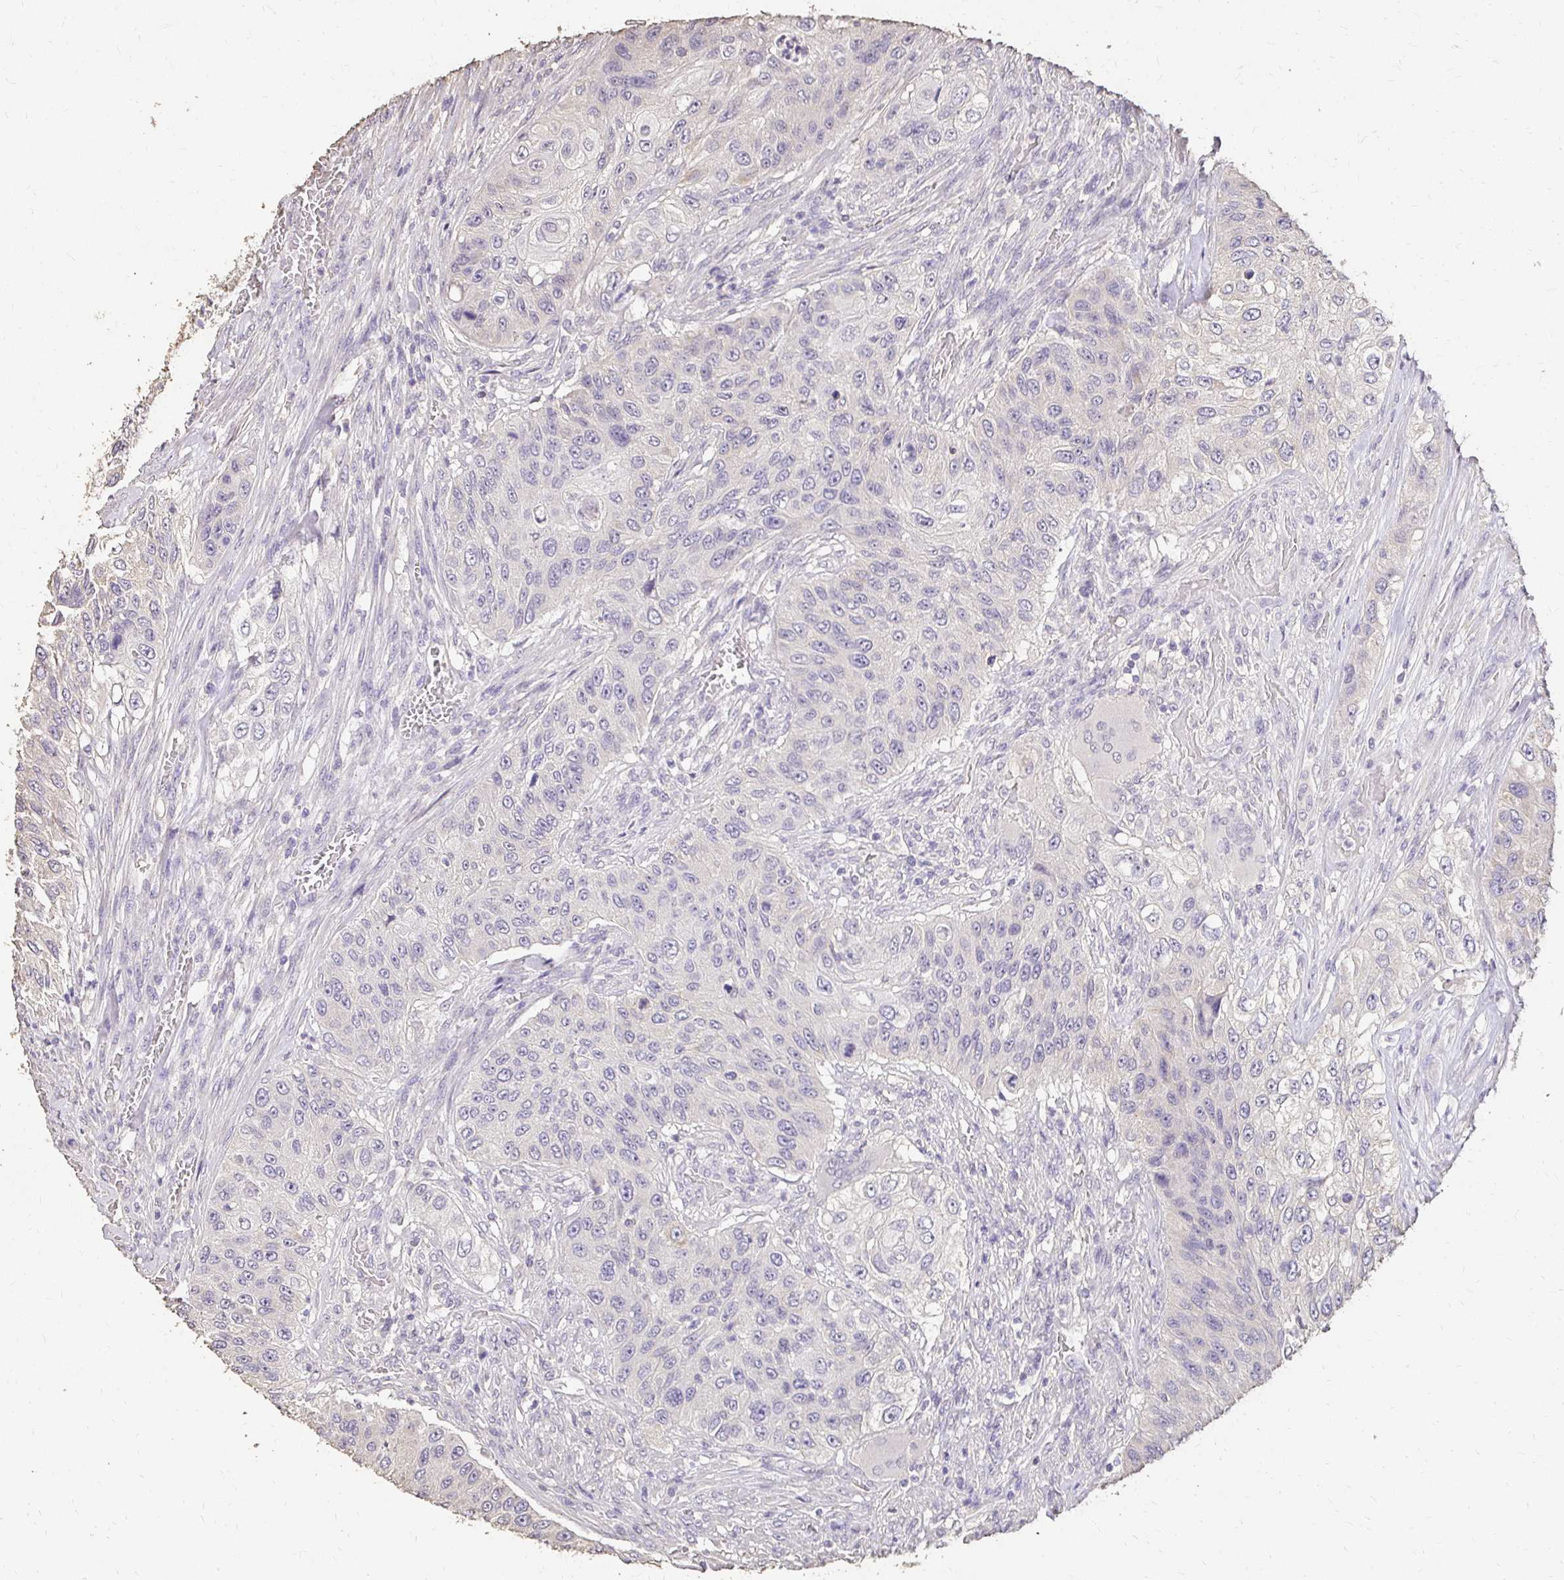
{"staining": {"intensity": "negative", "quantity": "none", "location": "none"}, "tissue": "urothelial cancer", "cell_type": "Tumor cells", "image_type": "cancer", "snomed": [{"axis": "morphology", "description": "Urothelial carcinoma, High grade"}, {"axis": "topography", "description": "Urinary bladder"}], "caption": "Immunohistochemistry histopathology image of human urothelial cancer stained for a protein (brown), which demonstrates no positivity in tumor cells.", "gene": "UGT1A6", "patient": {"sex": "female", "age": 60}}